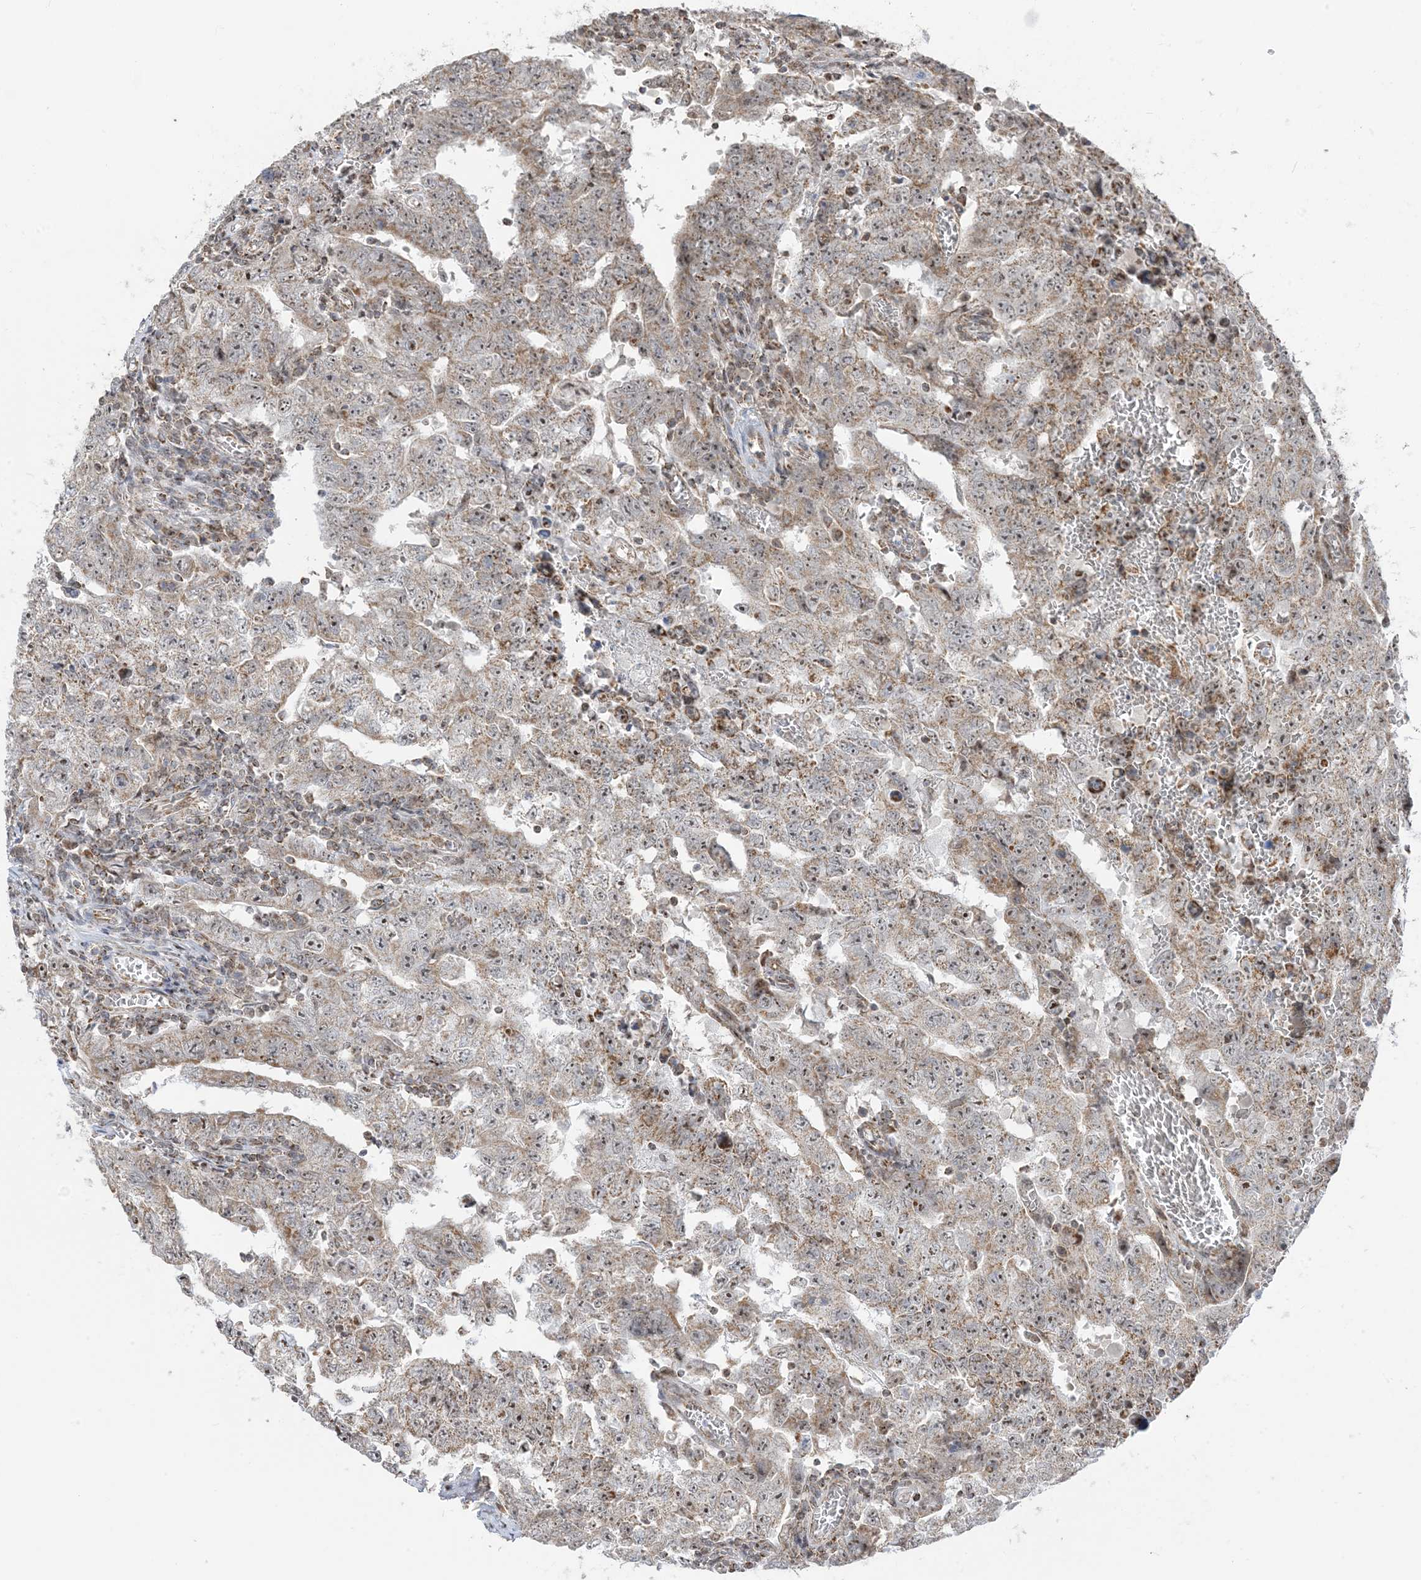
{"staining": {"intensity": "weak", "quantity": "25%-75%", "location": "cytoplasmic/membranous,nuclear"}, "tissue": "testis cancer", "cell_type": "Tumor cells", "image_type": "cancer", "snomed": [{"axis": "morphology", "description": "Carcinoma, Embryonal, NOS"}, {"axis": "topography", "description": "Testis"}], "caption": "The micrograph displays a brown stain indicating the presence of a protein in the cytoplasmic/membranous and nuclear of tumor cells in testis embryonal carcinoma. Using DAB (brown) and hematoxylin (blue) stains, captured at high magnification using brightfield microscopy.", "gene": "MAPKBP1", "patient": {"sex": "male", "age": 26}}